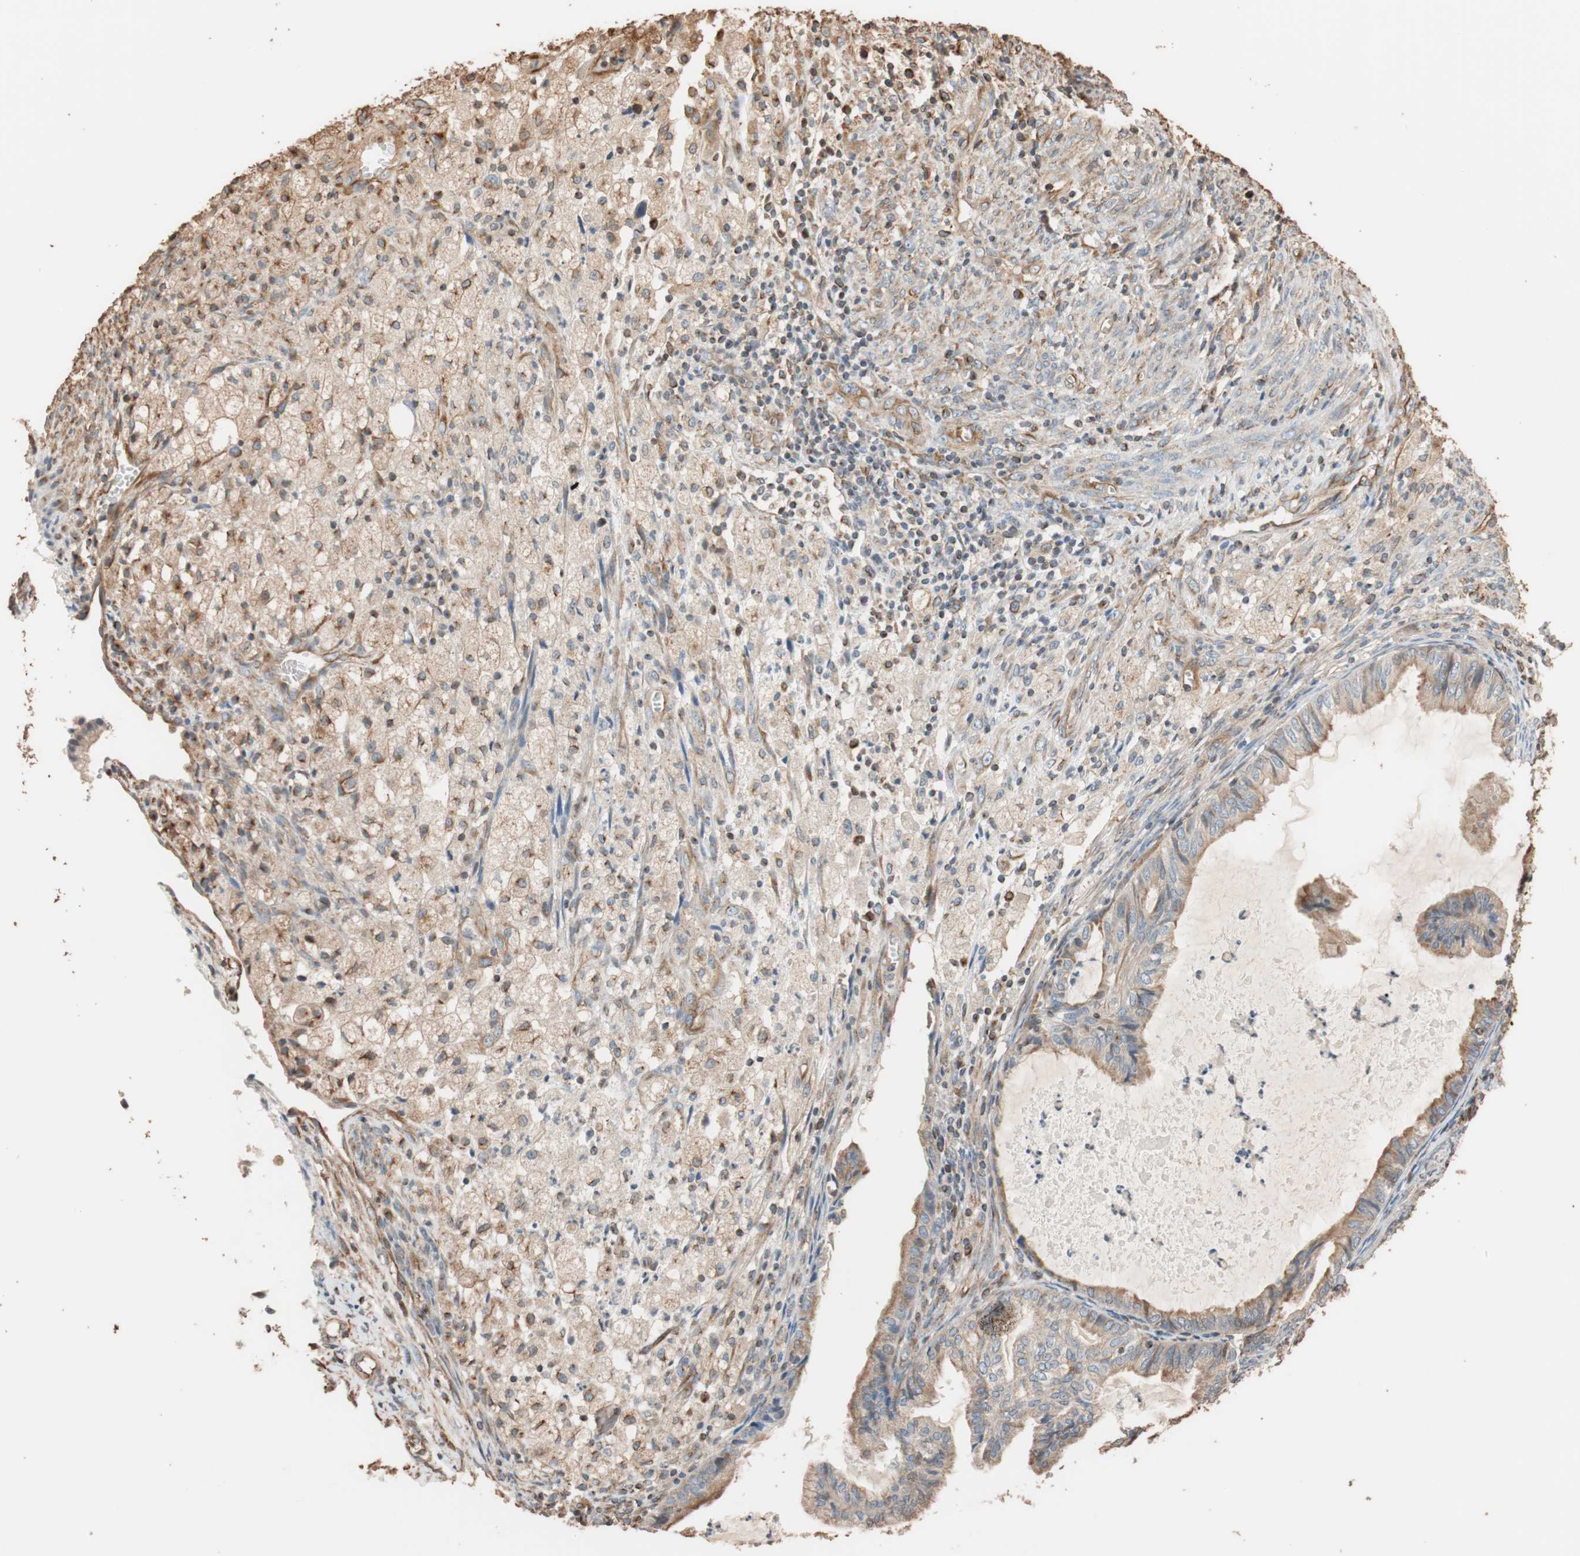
{"staining": {"intensity": "weak", "quantity": "25%-75%", "location": "cytoplasmic/membranous"}, "tissue": "cervical cancer", "cell_type": "Tumor cells", "image_type": "cancer", "snomed": [{"axis": "morphology", "description": "Normal tissue, NOS"}, {"axis": "morphology", "description": "Adenocarcinoma, NOS"}, {"axis": "topography", "description": "Cervix"}, {"axis": "topography", "description": "Endometrium"}], "caption": "Approximately 25%-75% of tumor cells in human cervical adenocarcinoma show weak cytoplasmic/membranous protein expression as visualized by brown immunohistochemical staining.", "gene": "TUBB", "patient": {"sex": "female", "age": 86}}